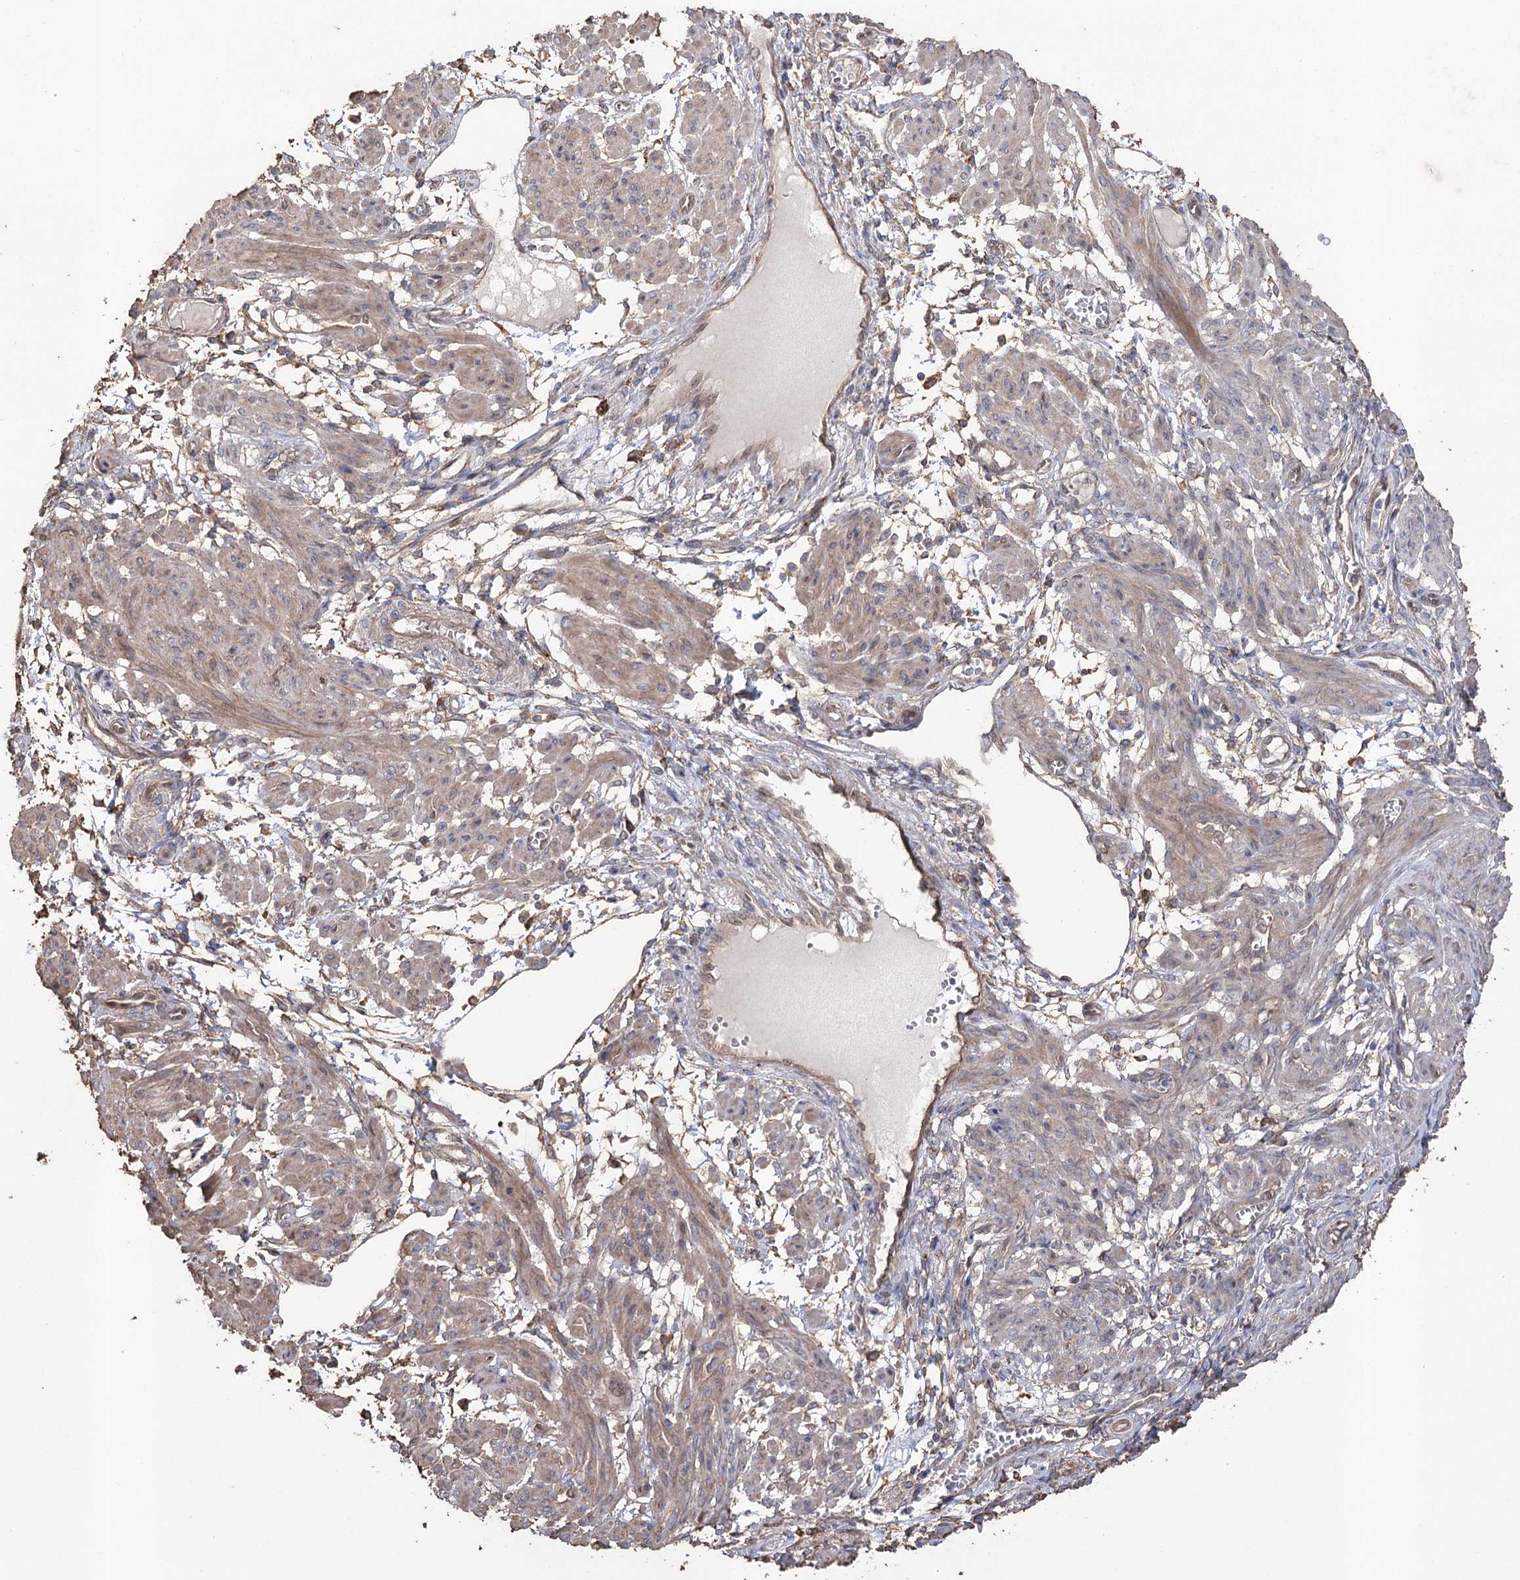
{"staining": {"intensity": "weak", "quantity": ">75%", "location": "cytoplasmic/membranous"}, "tissue": "smooth muscle", "cell_type": "Smooth muscle cells", "image_type": "normal", "snomed": [{"axis": "morphology", "description": "Normal tissue, NOS"}, {"axis": "topography", "description": "Smooth muscle"}], "caption": "Immunohistochemical staining of unremarkable smooth muscle reveals low levels of weak cytoplasmic/membranous expression in about >75% of smooth muscle cells.", "gene": "FAM13B", "patient": {"sex": "female", "age": 39}}